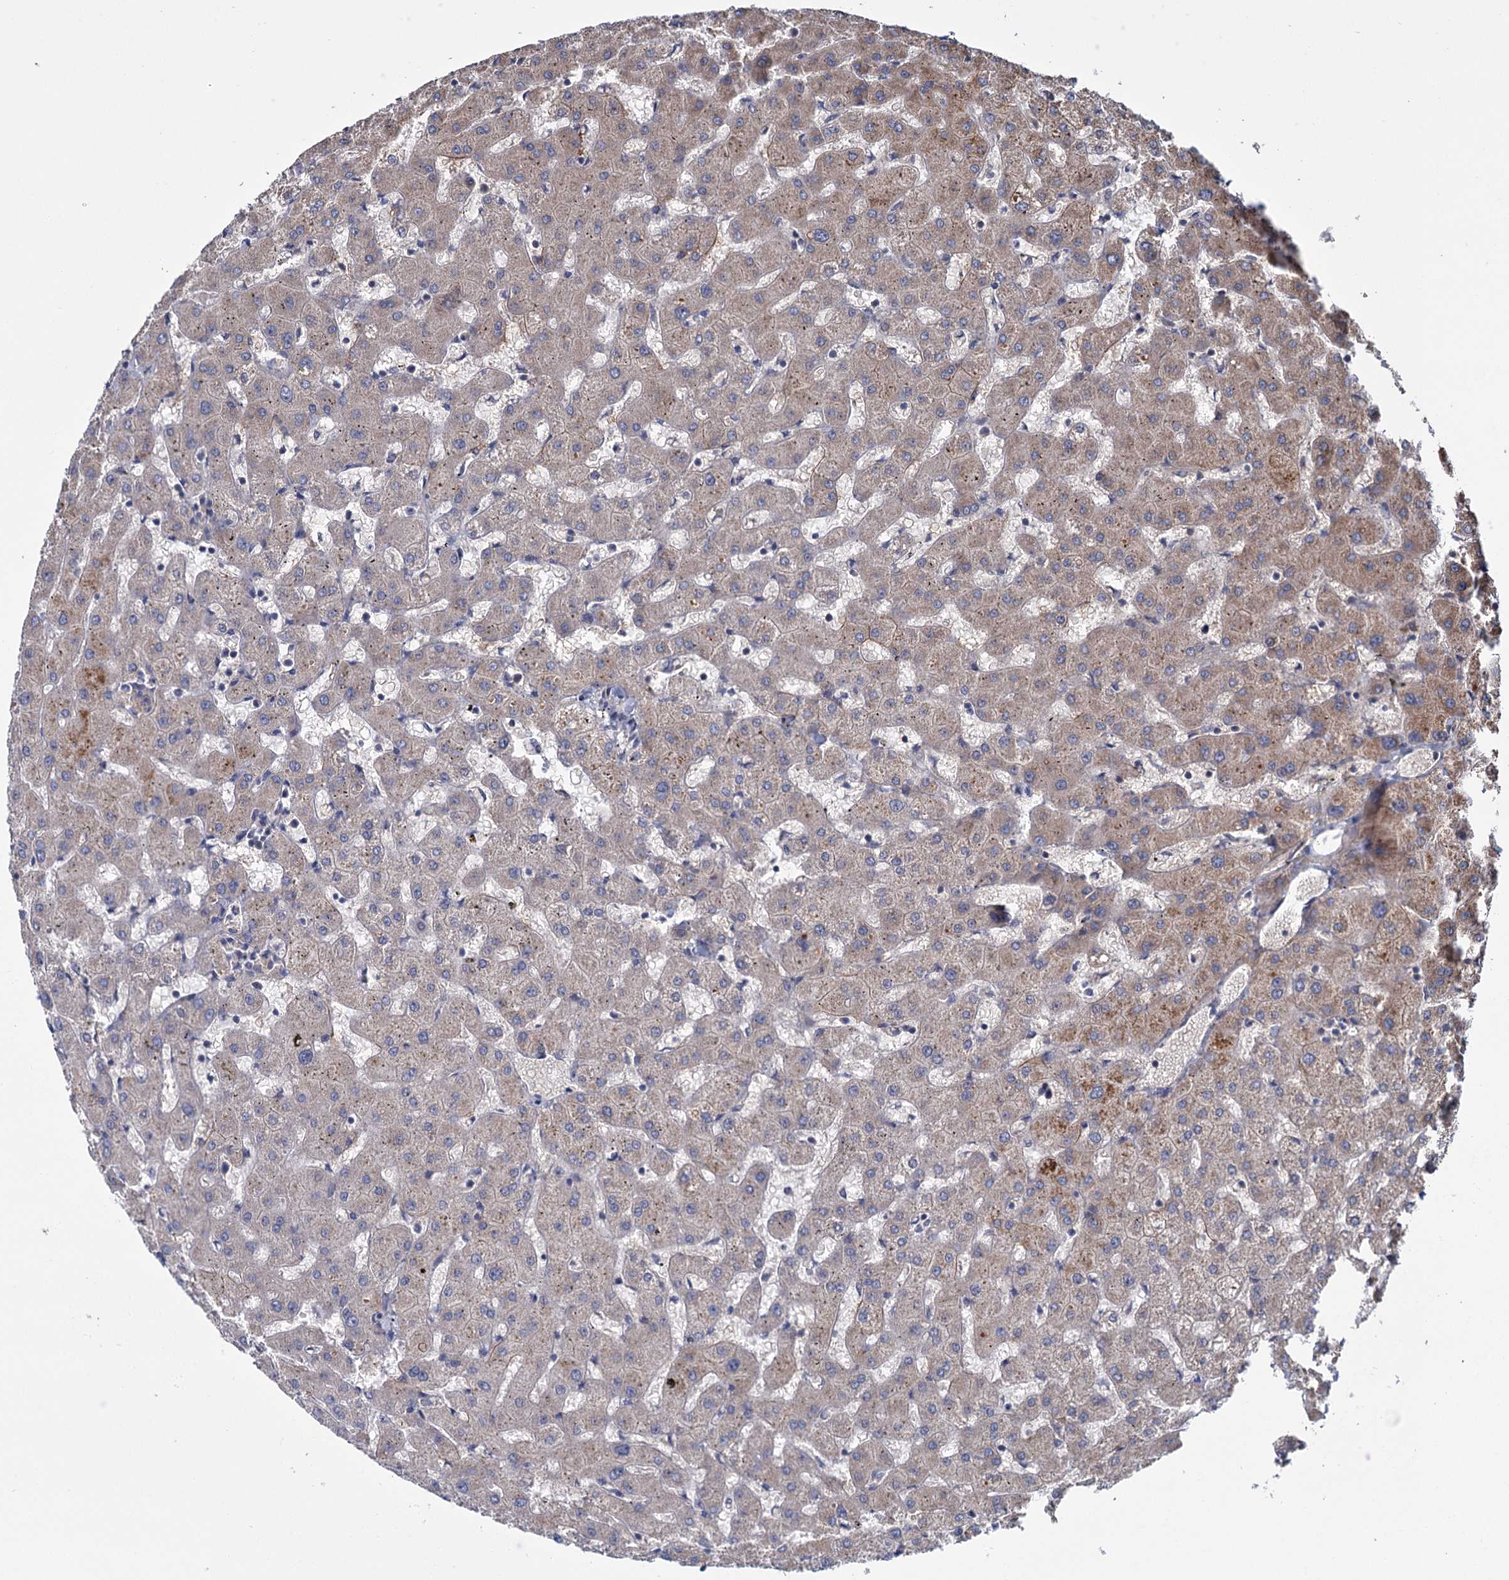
{"staining": {"intensity": "negative", "quantity": "none", "location": "none"}, "tissue": "liver", "cell_type": "Cholangiocytes", "image_type": "normal", "snomed": [{"axis": "morphology", "description": "Normal tissue, NOS"}, {"axis": "topography", "description": "Liver"}], "caption": "Micrograph shows no protein positivity in cholangiocytes of unremarkable liver. (Brightfield microscopy of DAB (3,3'-diaminobenzidine) IHC at high magnification).", "gene": "MTRR", "patient": {"sex": "female", "age": 63}}